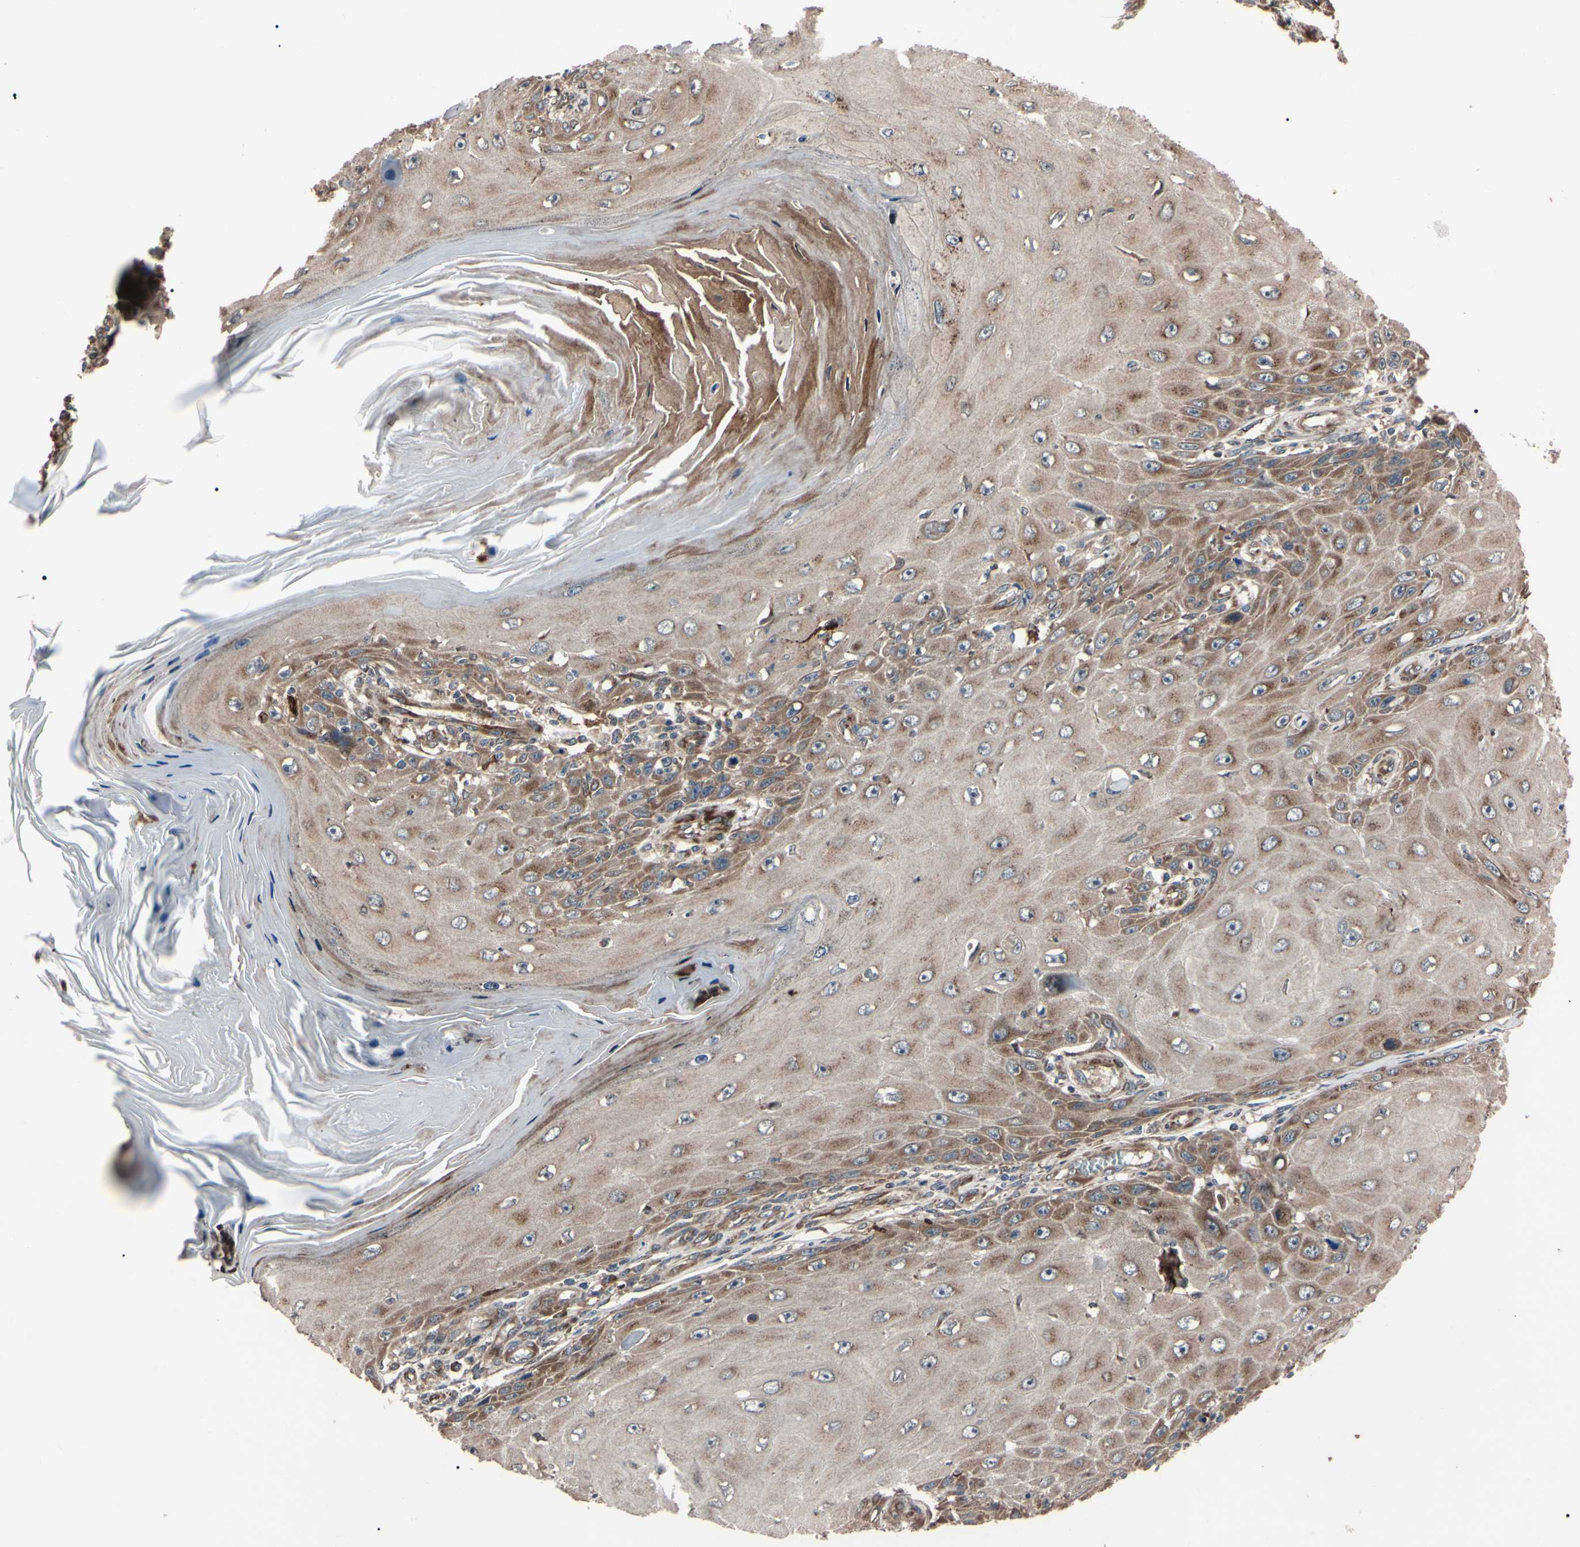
{"staining": {"intensity": "moderate", "quantity": ">75%", "location": "cytoplasmic/membranous"}, "tissue": "skin cancer", "cell_type": "Tumor cells", "image_type": "cancer", "snomed": [{"axis": "morphology", "description": "Squamous cell carcinoma, NOS"}, {"axis": "topography", "description": "Skin"}], "caption": "Skin cancer (squamous cell carcinoma) stained with a brown dye shows moderate cytoplasmic/membranous positive staining in about >75% of tumor cells.", "gene": "GUCY1B1", "patient": {"sex": "female", "age": 73}}